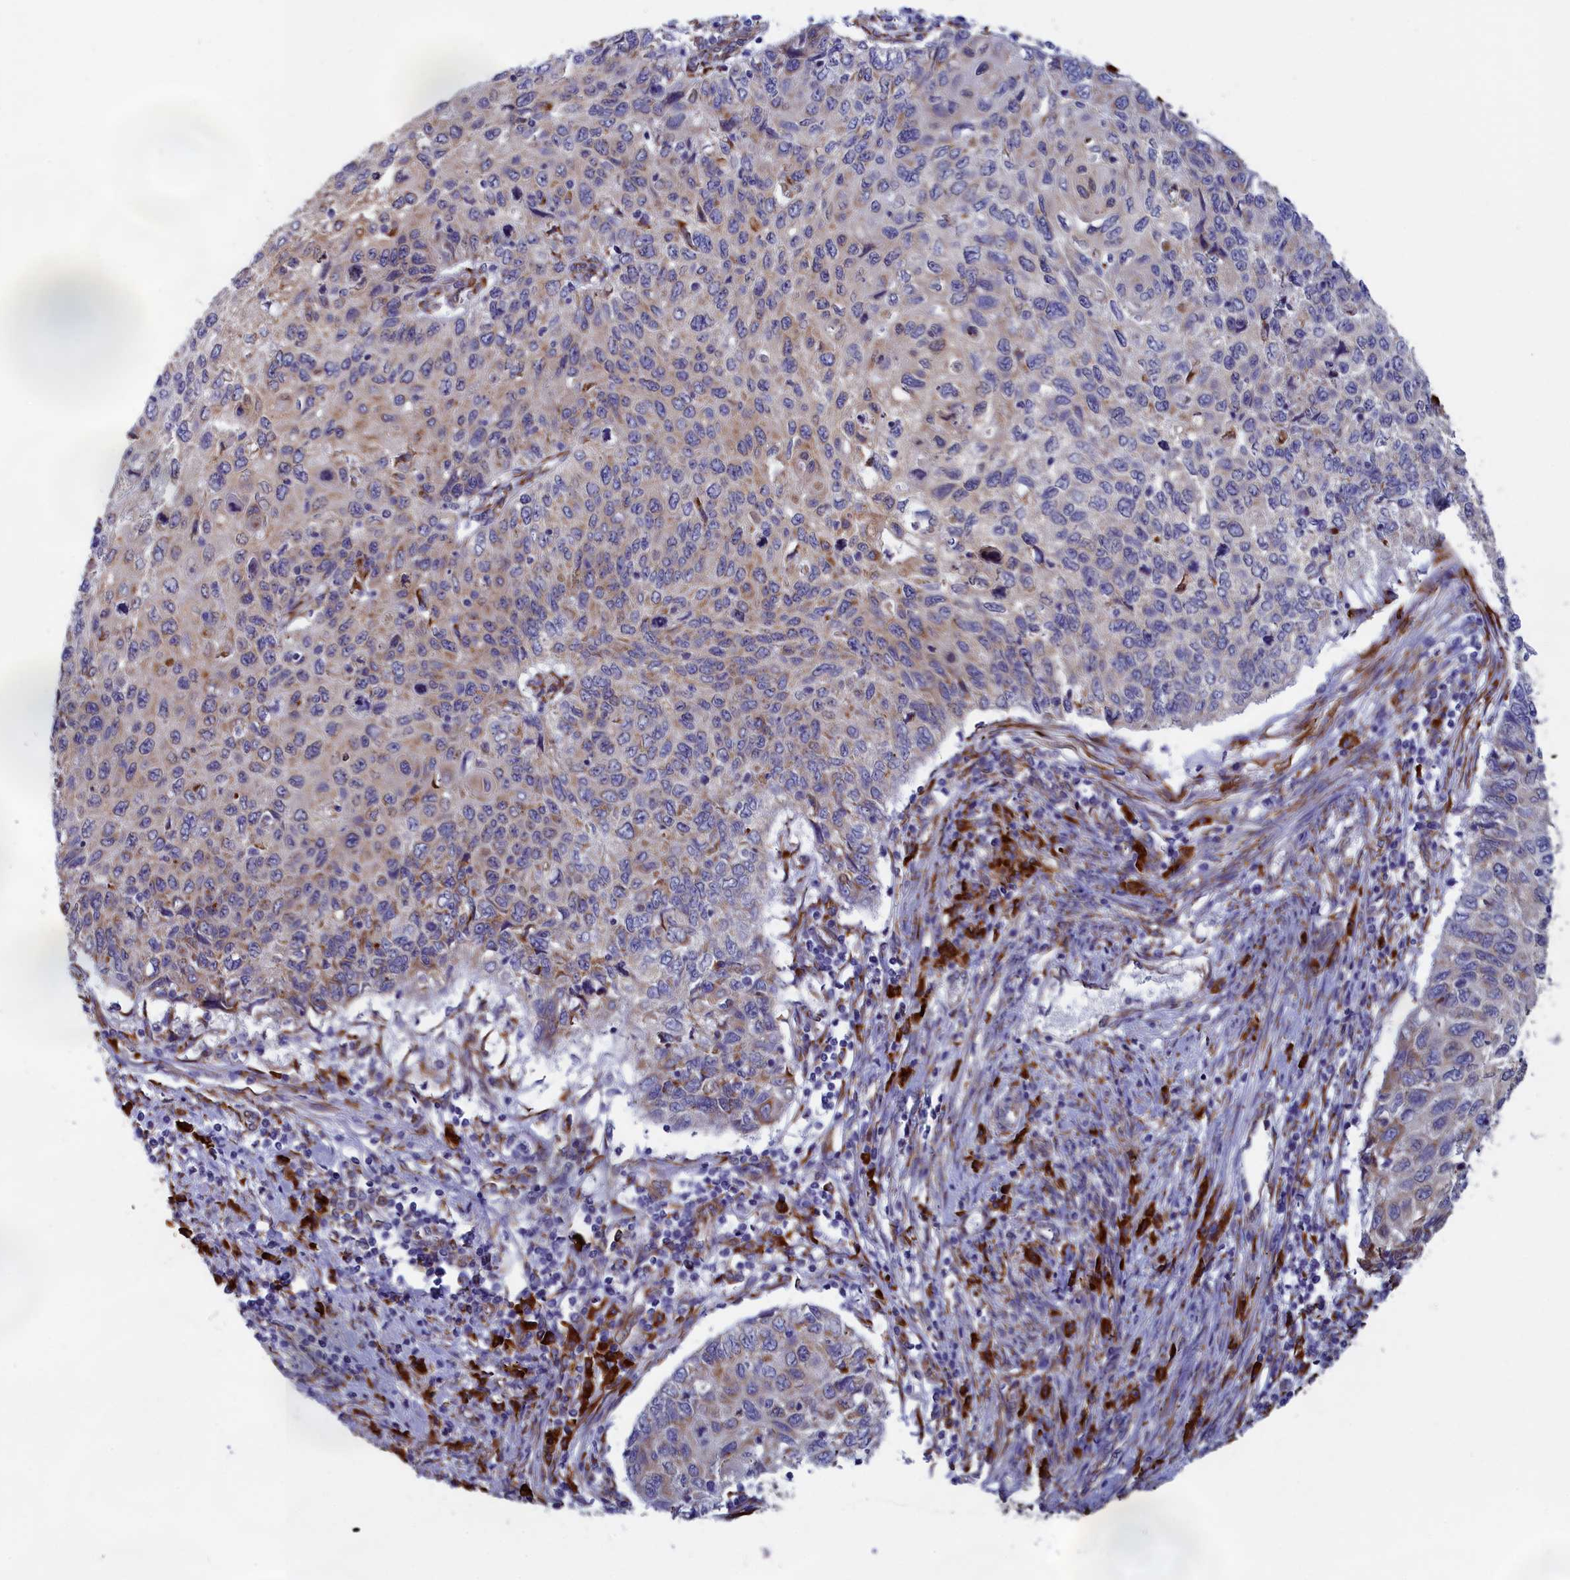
{"staining": {"intensity": "moderate", "quantity": "<25%", "location": "cytoplasmic/membranous"}, "tissue": "cervical cancer", "cell_type": "Tumor cells", "image_type": "cancer", "snomed": [{"axis": "morphology", "description": "Squamous cell carcinoma, NOS"}, {"axis": "topography", "description": "Cervix"}], "caption": "Squamous cell carcinoma (cervical) stained with a protein marker demonstrates moderate staining in tumor cells.", "gene": "CCDC68", "patient": {"sex": "female", "age": 70}}